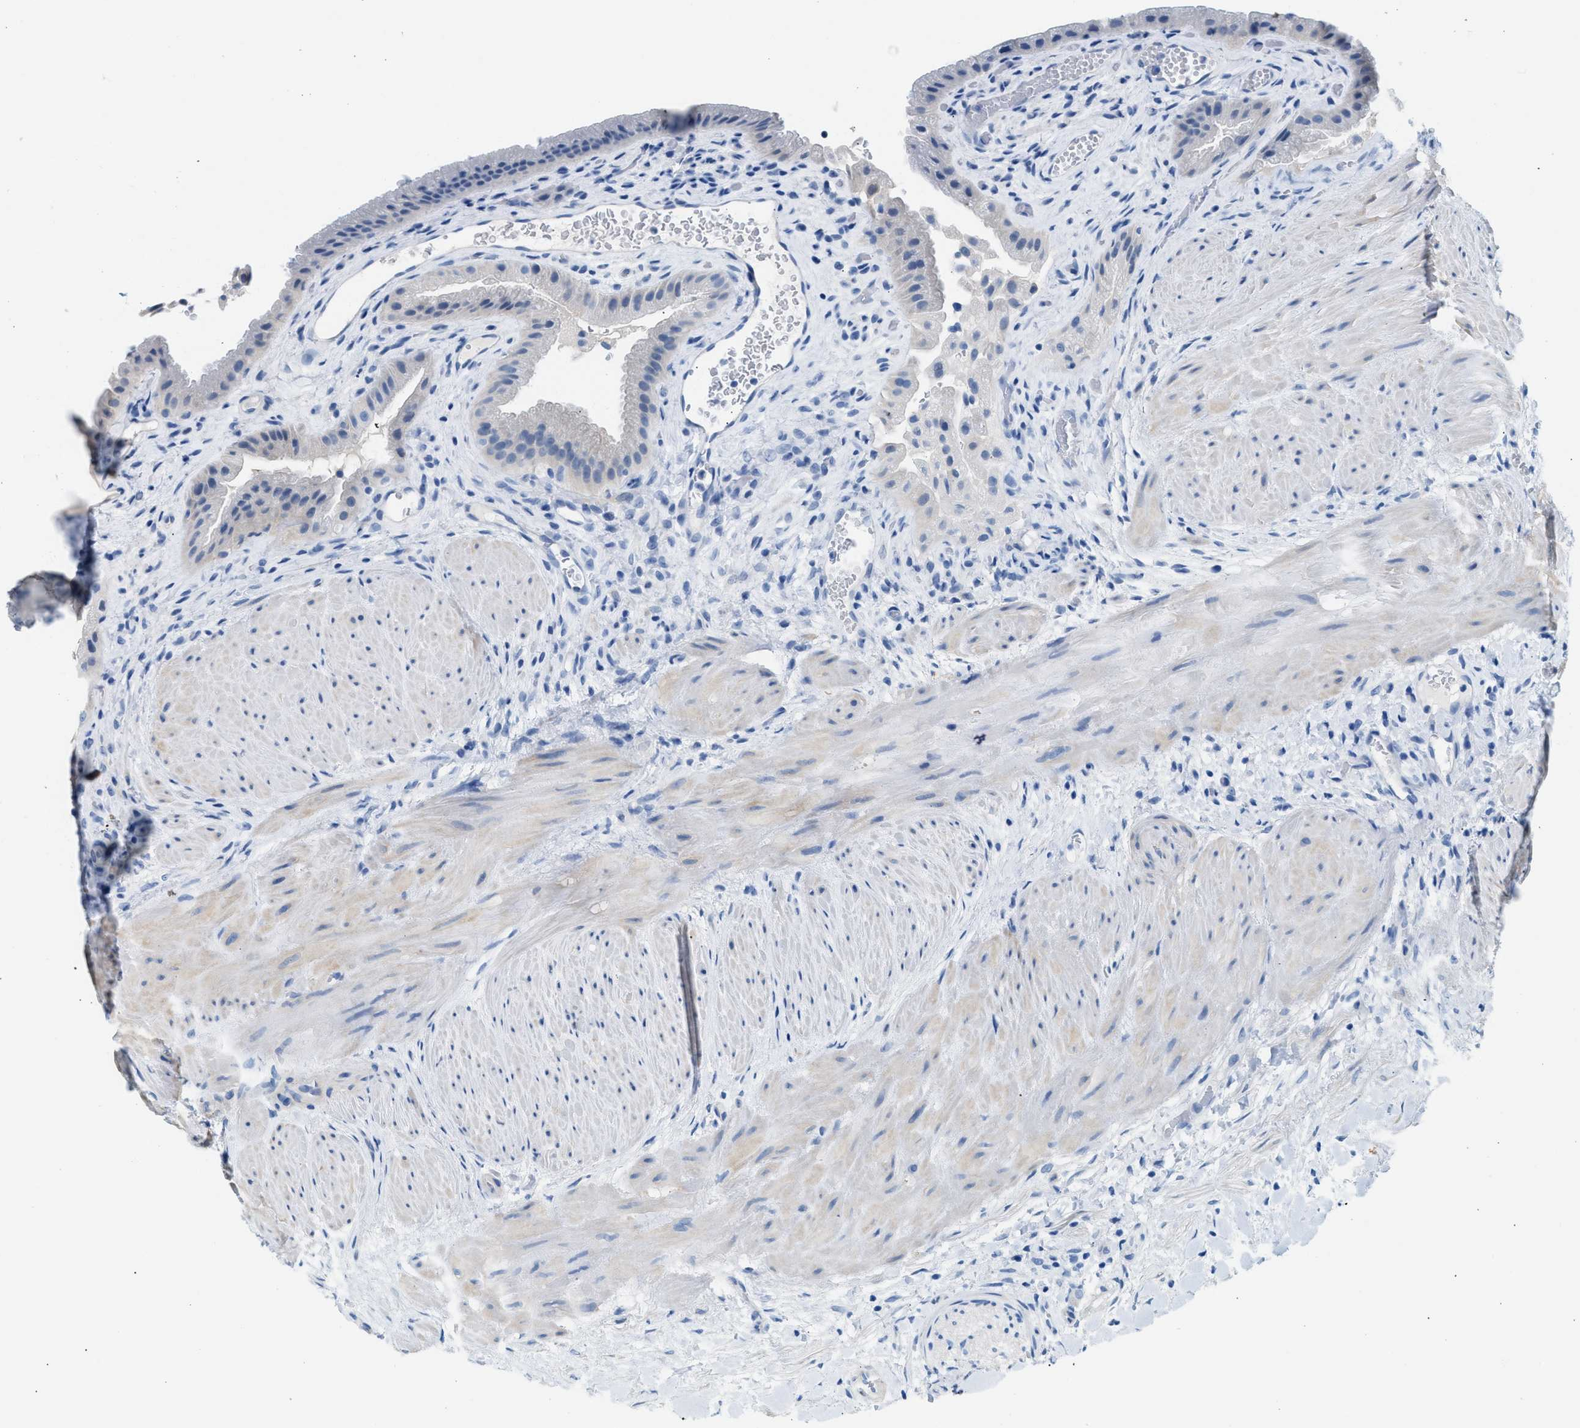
{"staining": {"intensity": "weak", "quantity": "<25%", "location": "cytoplasmic/membranous"}, "tissue": "gallbladder", "cell_type": "Glandular cells", "image_type": "normal", "snomed": [{"axis": "morphology", "description": "Normal tissue, NOS"}, {"axis": "topography", "description": "Gallbladder"}], "caption": "Immunohistochemistry (IHC) histopathology image of benign human gallbladder stained for a protein (brown), which reveals no staining in glandular cells. The staining is performed using DAB brown chromogen with nuclei counter-stained in using hematoxylin.", "gene": "SPAM1", "patient": {"sex": "male", "age": 49}}